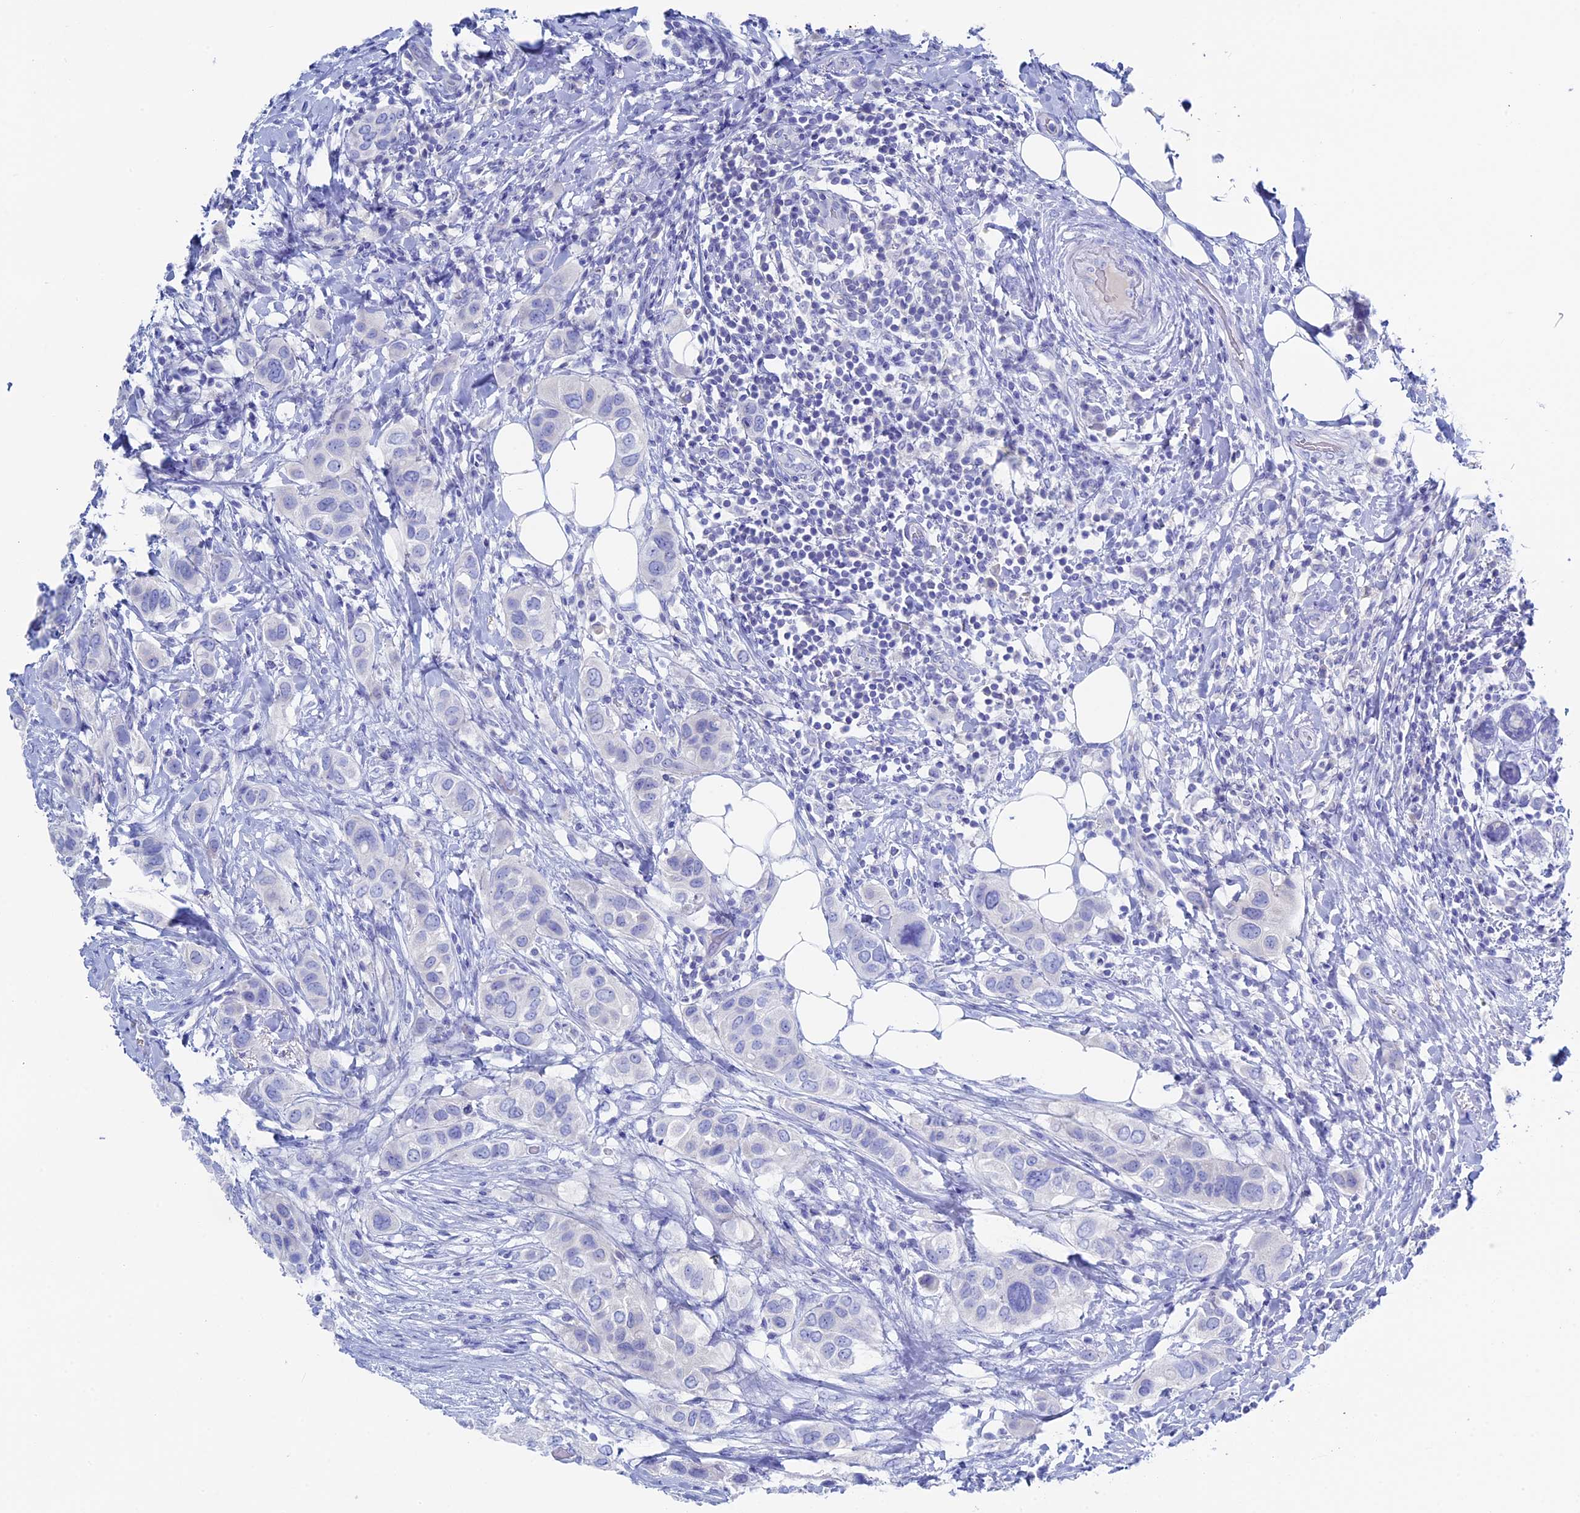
{"staining": {"intensity": "negative", "quantity": "none", "location": "none"}, "tissue": "breast cancer", "cell_type": "Tumor cells", "image_type": "cancer", "snomed": [{"axis": "morphology", "description": "Lobular carcinoma"}, {"axis": "topography", "description": "Breast"}], "caption": "A high-resolution histopathology image shows IHC staining of lobular carcinoma (breast), which shows no significant positivity in tumor cells.", "gene": "UNC119", "patient": {"sex": "female", "age": 51}}